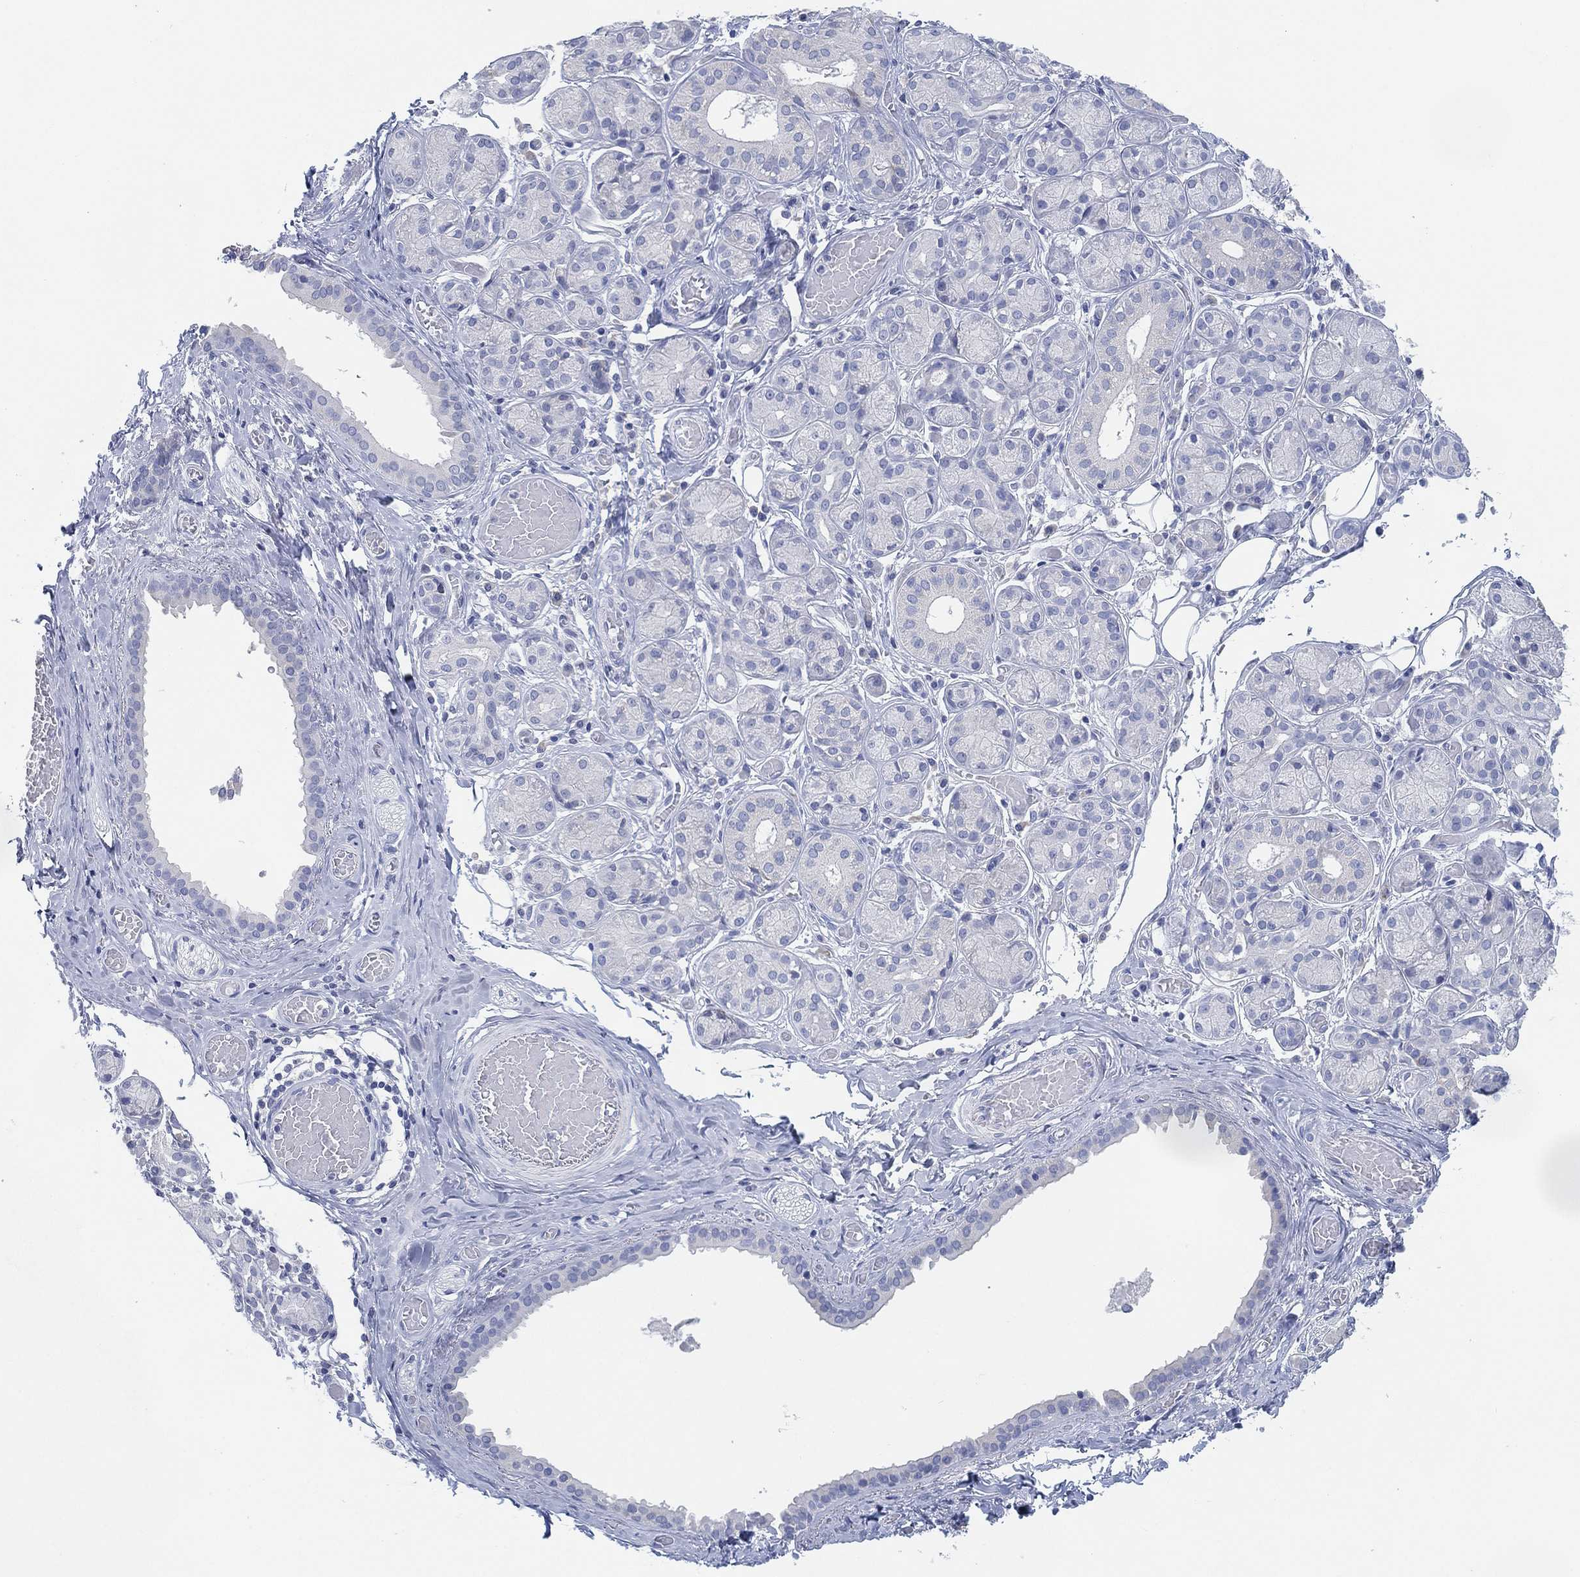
{"staining": {"intensity": "negative", "quantity": "none", "location": "none"}, "tissue": "salivary gland", "cell_type": "Glandular cells", "image_type": "normal", "snomed": [{"axis": "morphology", "description": "Normal tissue, NOS"}, {"axis": "topography", "description": "Salivary gland"}, {"axis": "topography", "description": "Peripheral nerve tissue"}], "caption": "A photomicrograph of human salivary gland is negative for staining in glandular cells. Nuclei are stained in blue.", "gene": "ADAD2", "patient": {"sex": "male", "age": 71}}